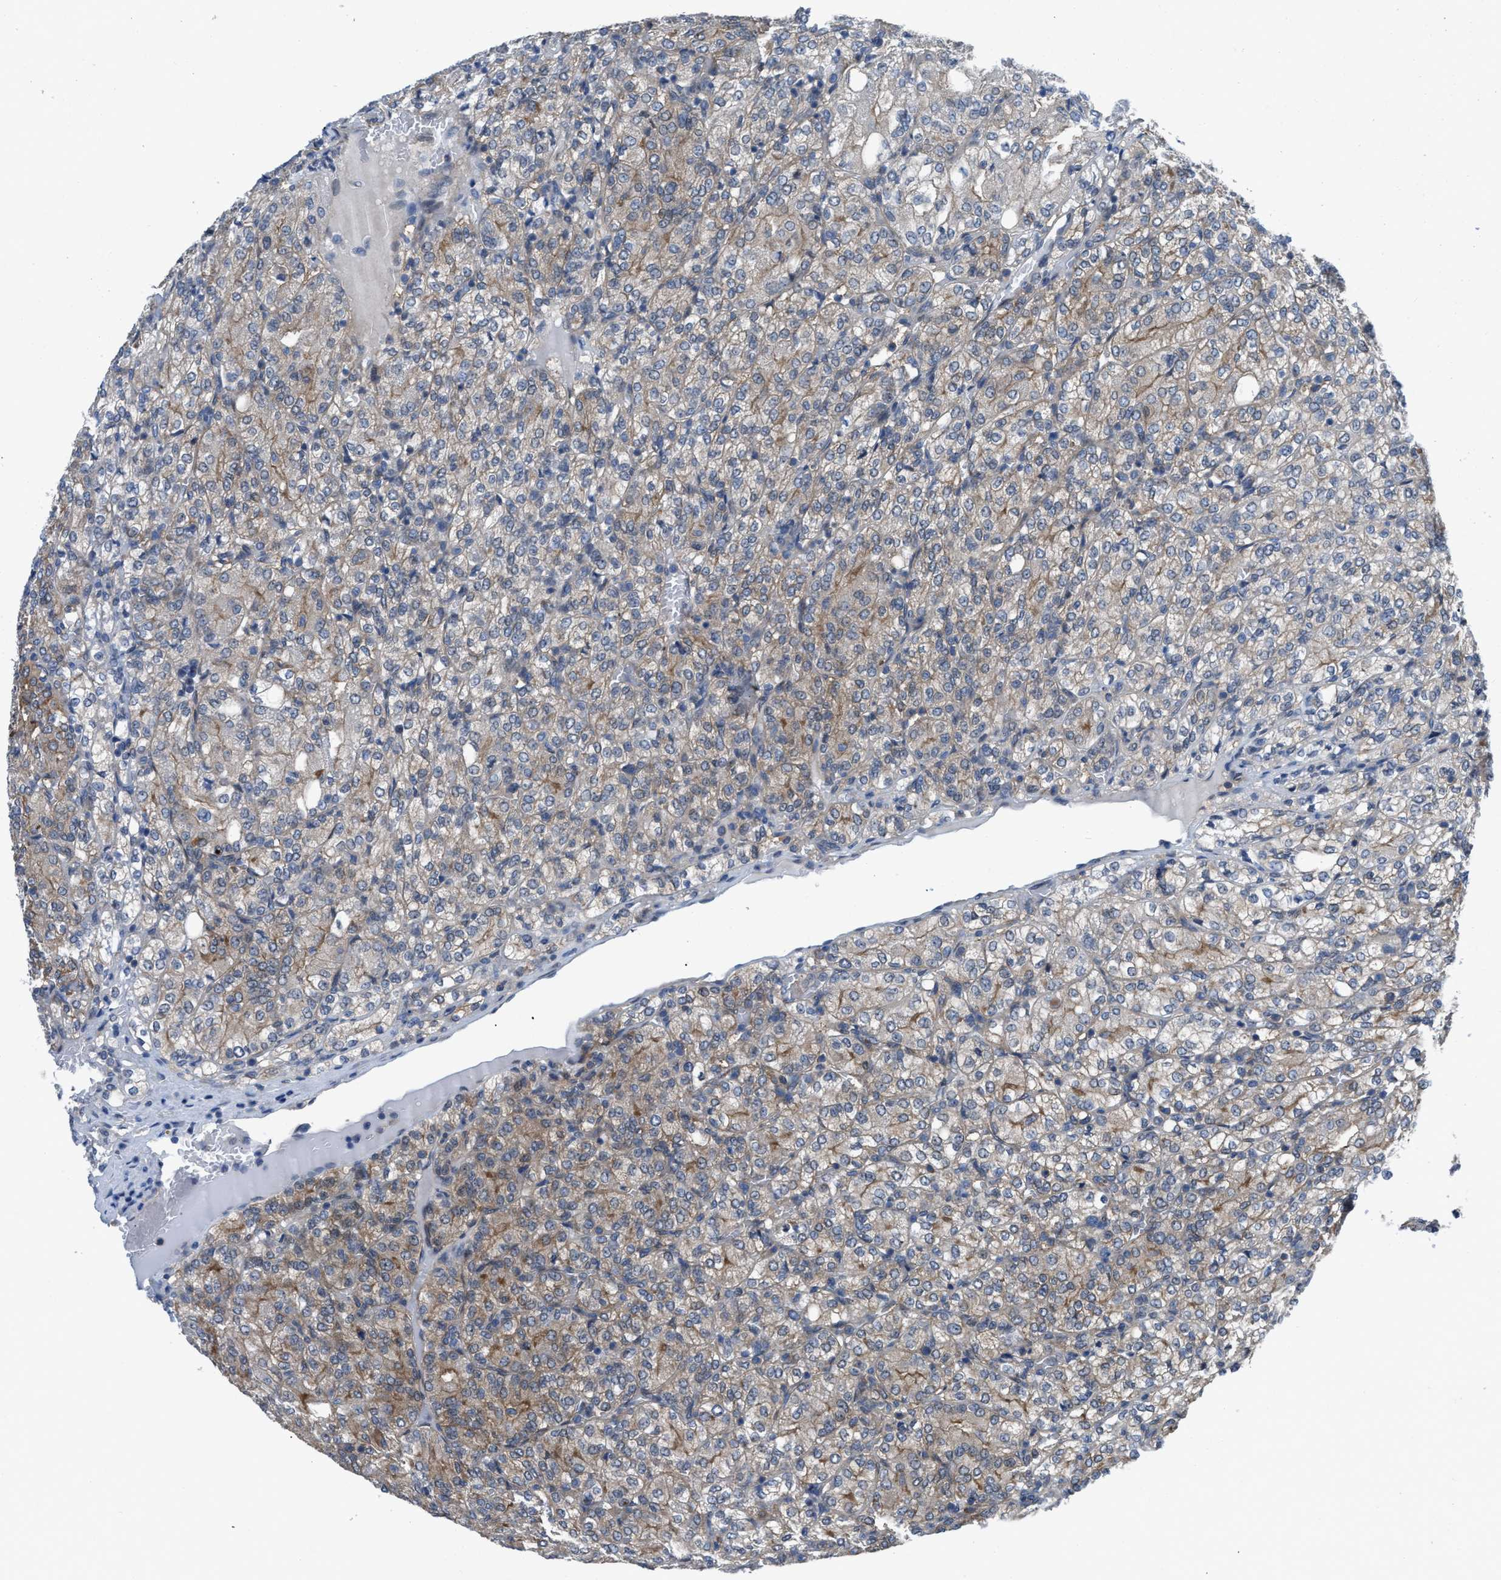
{"staining": {"intensity": "moderate", "quantity": "<25%", "location": "cytoplasmic/membranous"}, "tissue": "renal cancer", "cell_type": "Tumor cells", "image_type": "cancer", "snomed": [{"axis": "morphology", "description": "Adenocarcinoma, NOS"}, {"axis": "topography", "description": "Kidney"}], "caption": "Renal cancer (adenocarcinoma) was stained to show a protein in brown. There is low levels of moderate cytoplasmic/membranous positivity in approximately <25% of tumor cells. (DAB = brown stain, brightfield microscopy at high magnification).", "gene": "MYO18A", "patient": {"sex": "male", "age": 77}}